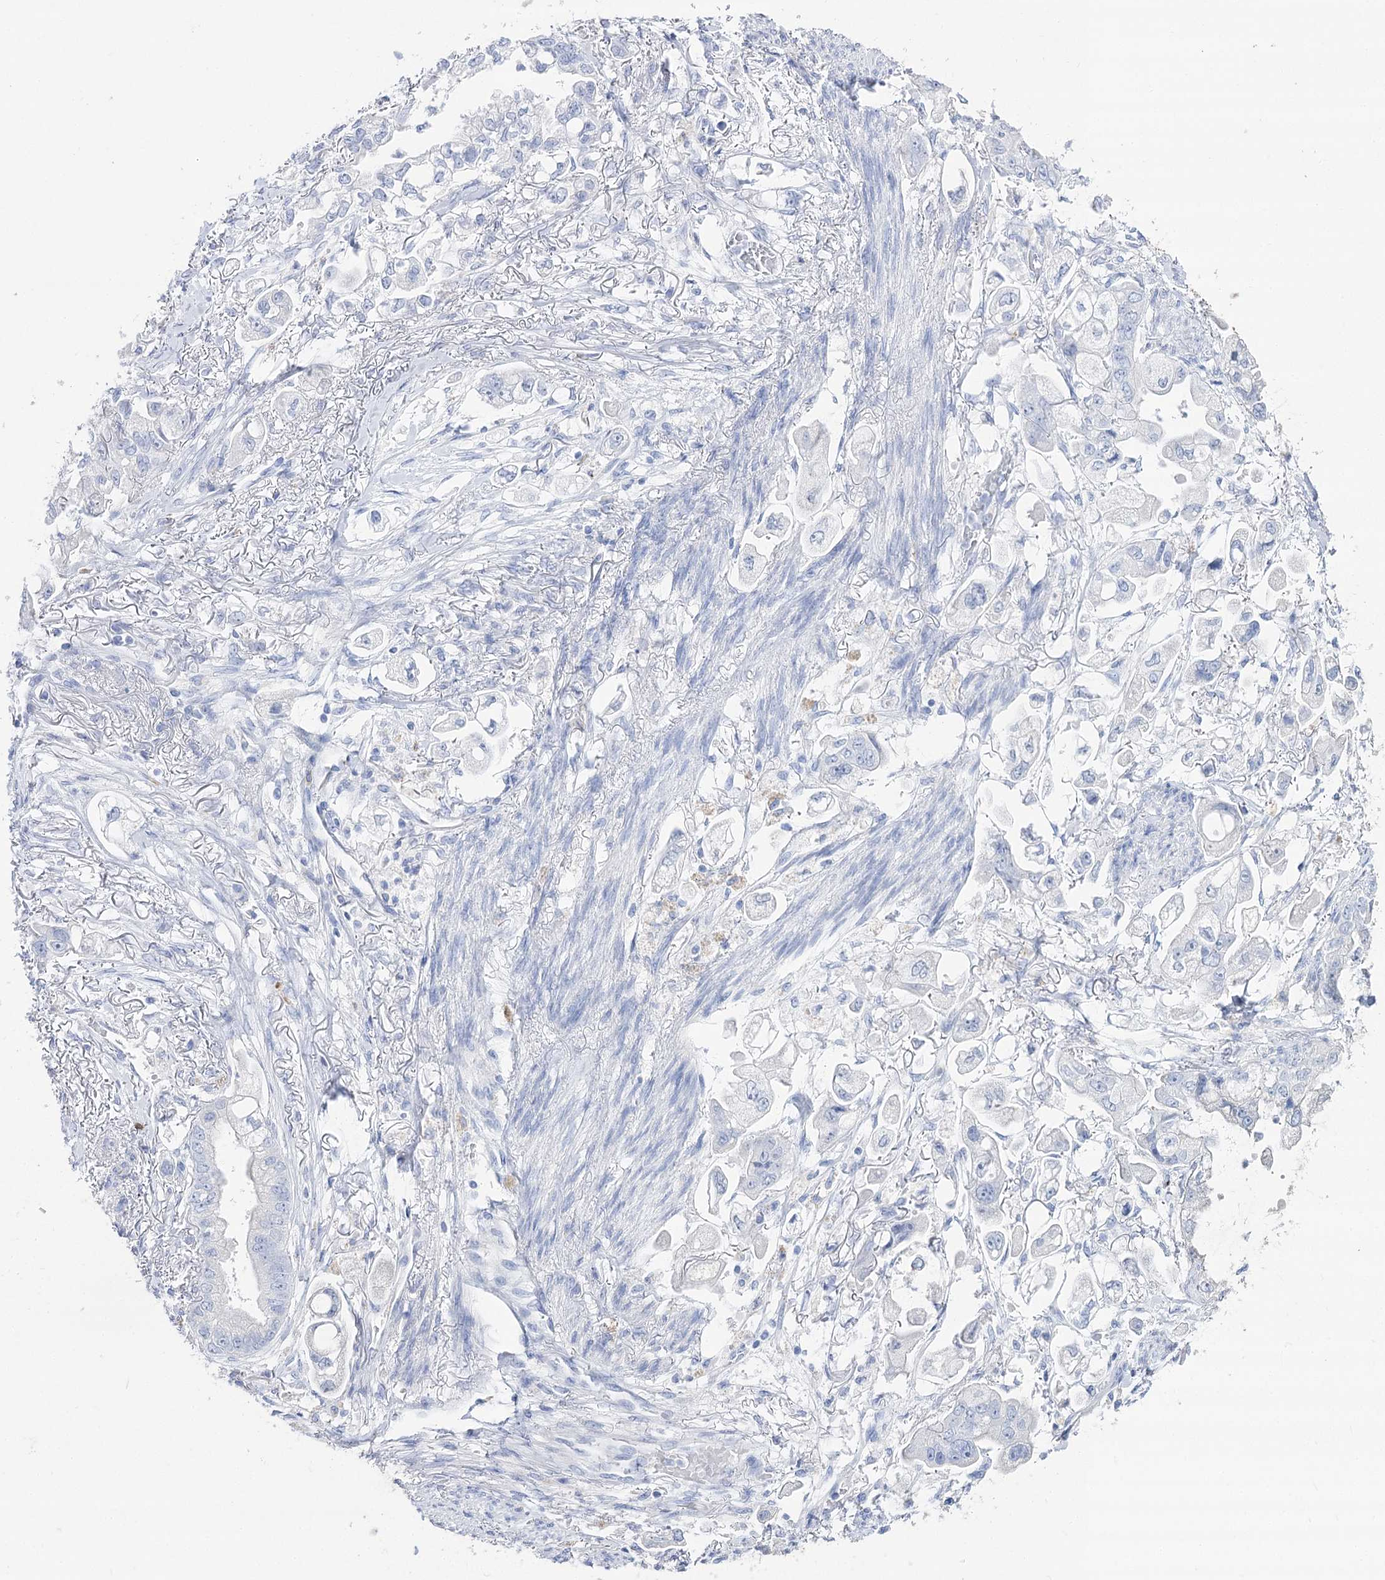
{"staining": {"intensity": "negative", "quantity": "none", "location": "none"}, "tissue": "stomach cancer", "cell_type": "Tumor cells", "image_type": "cancer", "snomed": [{"axis": "morphology", "description": "Adenocarcinoma, NOS"}, {"axis": "topography", "description": "Stomach"}], "caption": "Stomach adenocarcinoma was stained to show a protein in brown. There is no significant positivity in tumor cells.", "gene": "SLC3A1", "patient": {"sex": "male", "age": 62}}